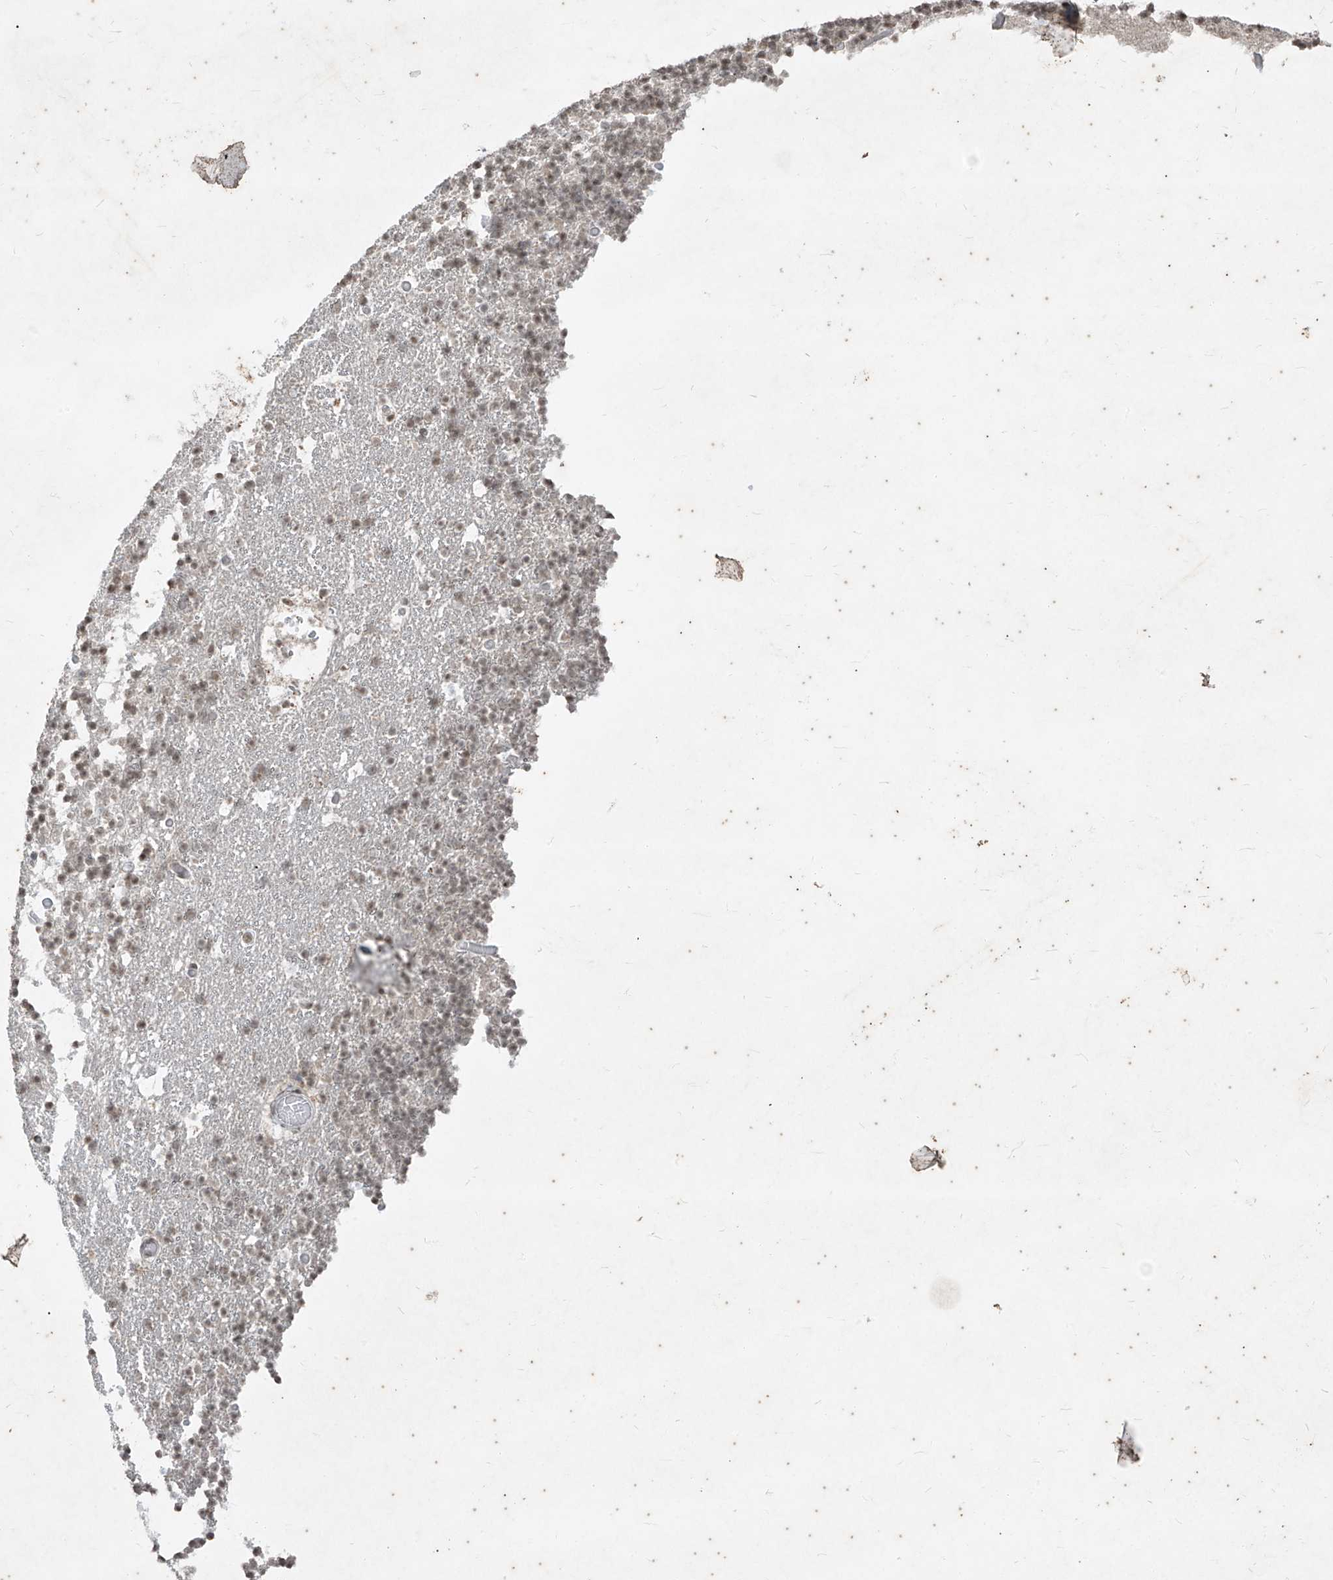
{"staining": {"intensity": "weak", "quantity": "25%-75%", "location": "nuclear"}, "tissue": "cerebellum", "cell_type": "Cells in granular layer", "image_type": "normal", "snomed": [{"axis": "morphology", "description": "Normal tissue, NOS"}, {"axis": "topography", "description": "Cerebellum"}], "caption": "The photomicrograph exhibits staining of unremarkable cerebellum, revealing weak nuclear protein positivity (brown color) within cells in granular layer. Nuclei are stained in blue.", "gene": "ZNF354B", "patient": {"sex": "male", "age": 57}}